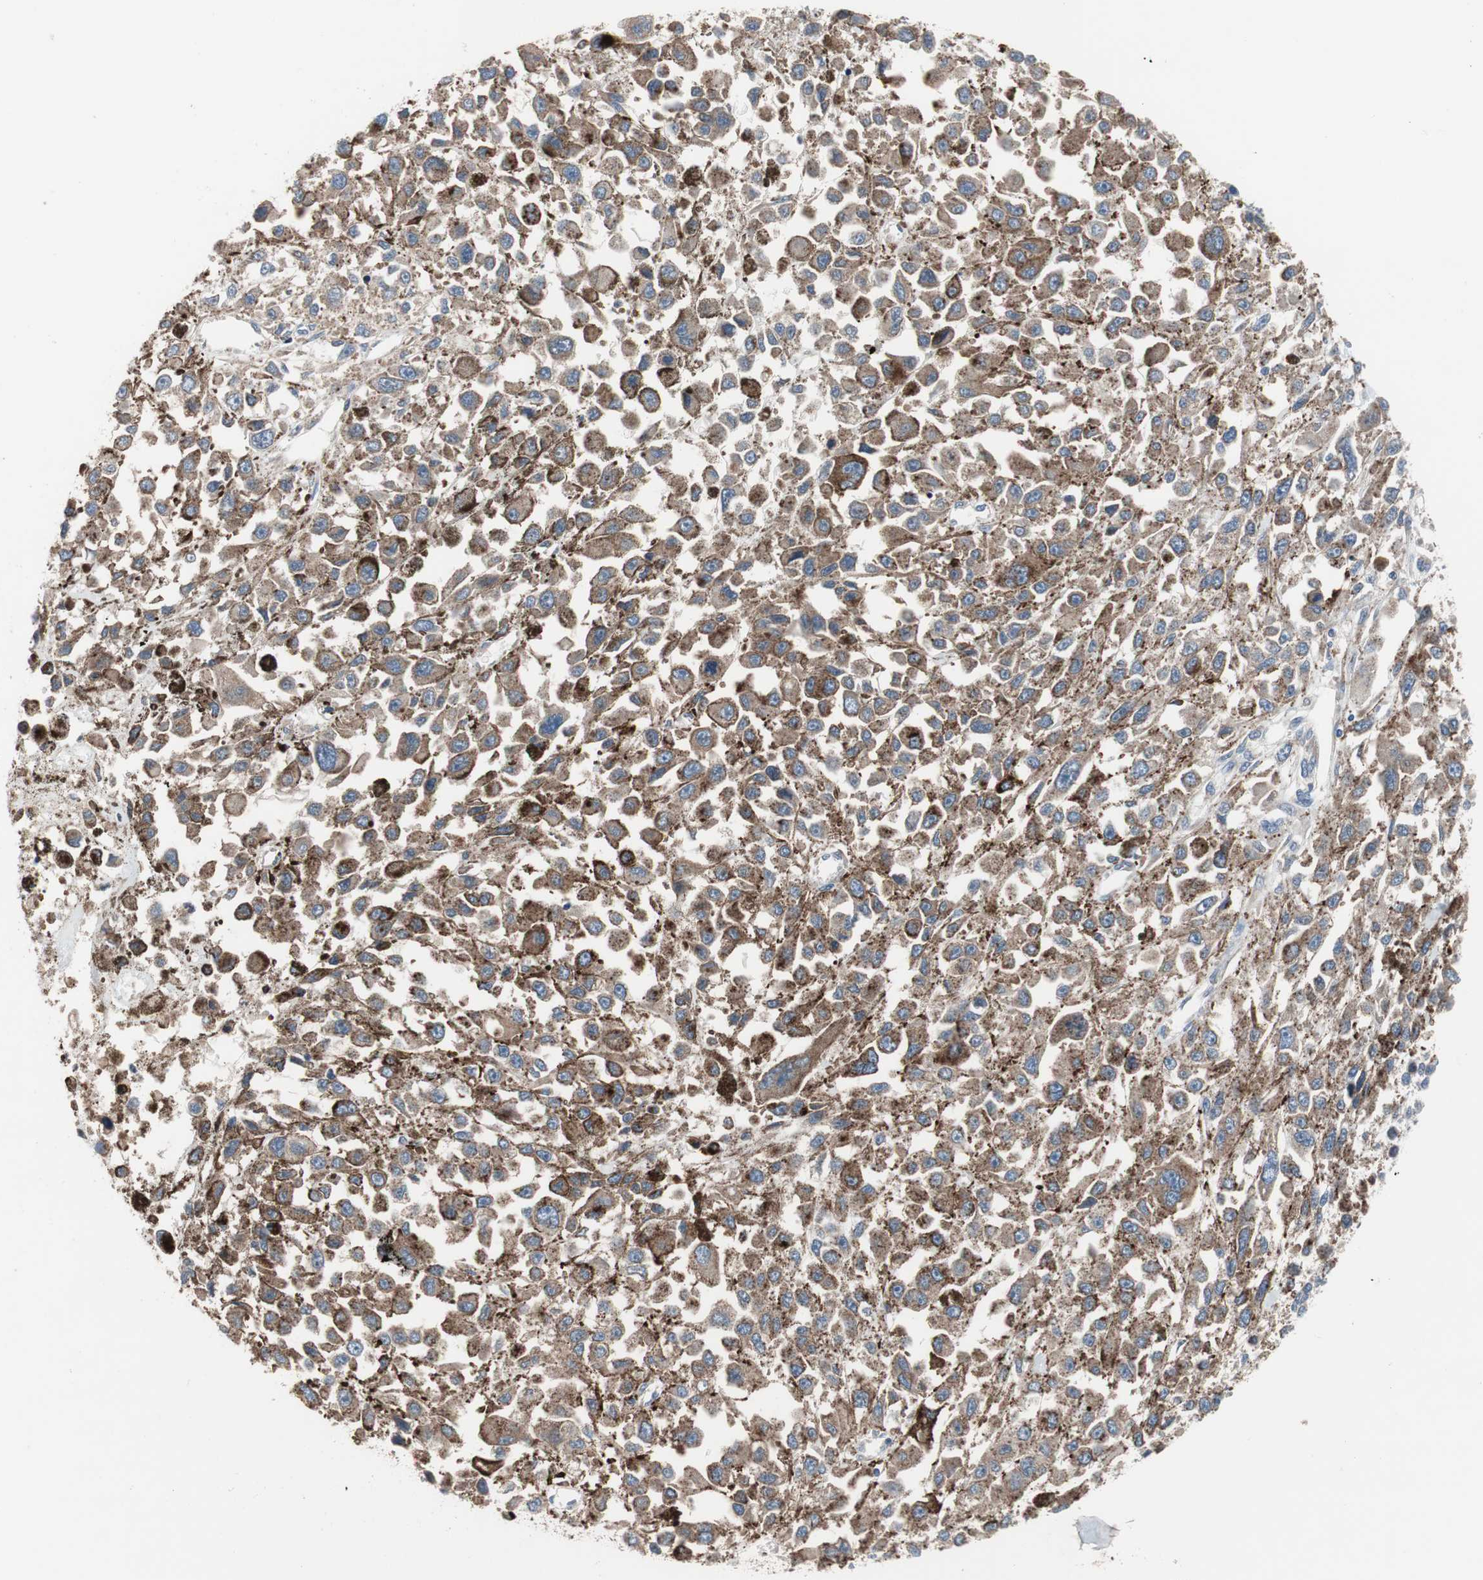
{"staining": {"intensity": "weak", "quantity": ">75%", "location": "cytoplasmic/membranous"}, "tissue": "melanoma", "cell_type": "Tumor cells", "image_type": "cancer", "snomed": [{"axis": "morphology", "description": "Malignant melanoma, Metastatic site"}, {"axis": "topography", "description": "Lymph node"}], "caption": "Melanoma tissue demonstrates weak cytoplasmic/membranous staining in approximately >75% of tumor cells, visualized by immunohistochemistry.", "gene": "KANSL1", "patient": {"sex": "male", "age": 59}}